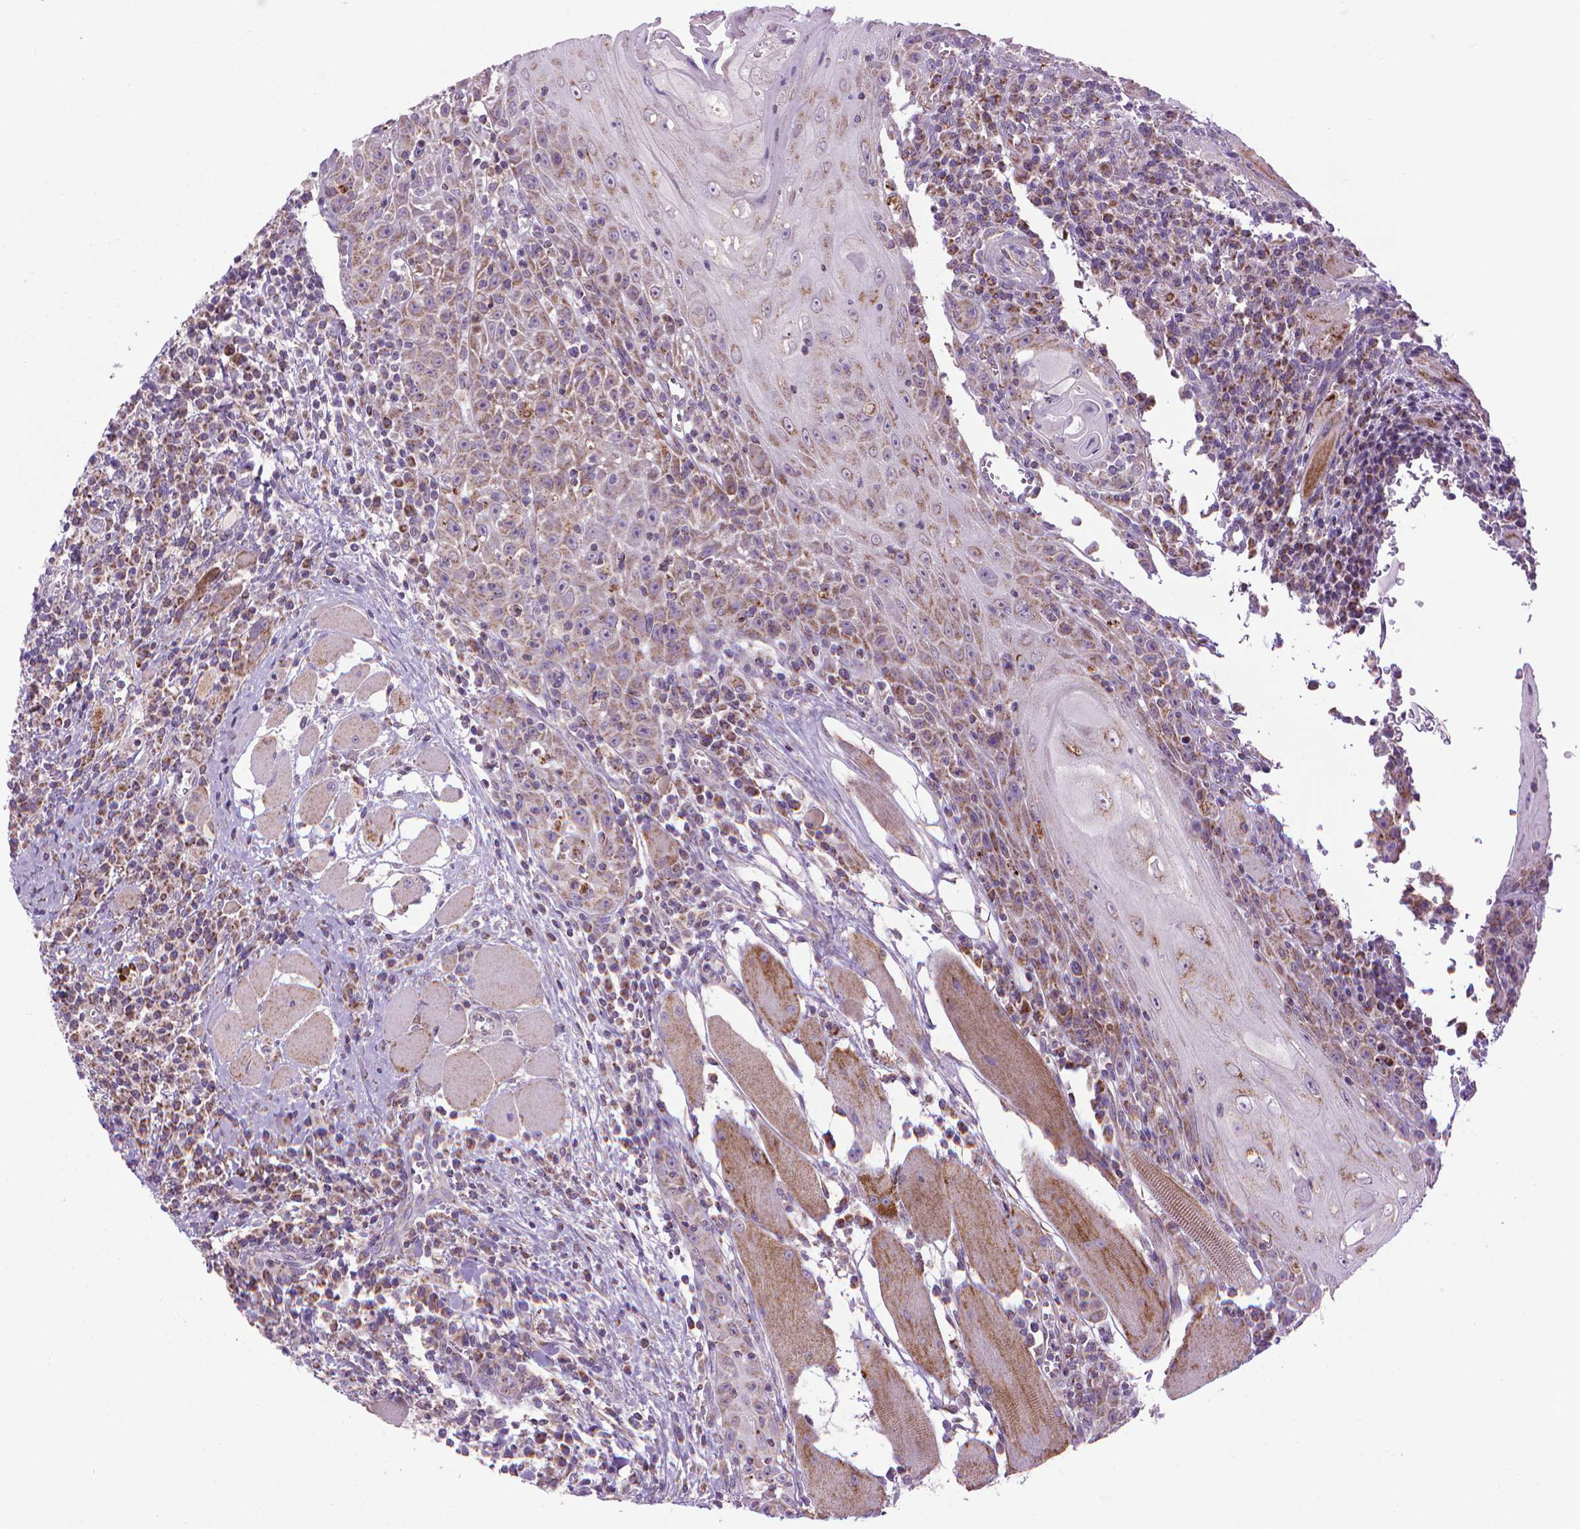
{"staining": {"intensity": "strong", "quantity": "25%-75%", "location": "cytoplasmic/membranous"}, "tissue": "head and neck cancer", "cell_type": "Tumor cells", "image_type": "cancer", "snomed": [{"axis": "morphology", "description": "Normal tissue, NOS"}, {"axis": "morphology", "description": "Squamous cell carcinoma, NOS"}, {"axis": "topography", "description": "Oral tissue"}, {"axis": "topography", "description": "Head-Neck"}], "caption": "This micrograph exhibits IHC staining of head and neck cancer, with high strong cytoplasmic/membranous staining in about 25%-75% of tumor cells.", "gene": "VDAC1", "patient": {"sex": "male", "age": 52}}